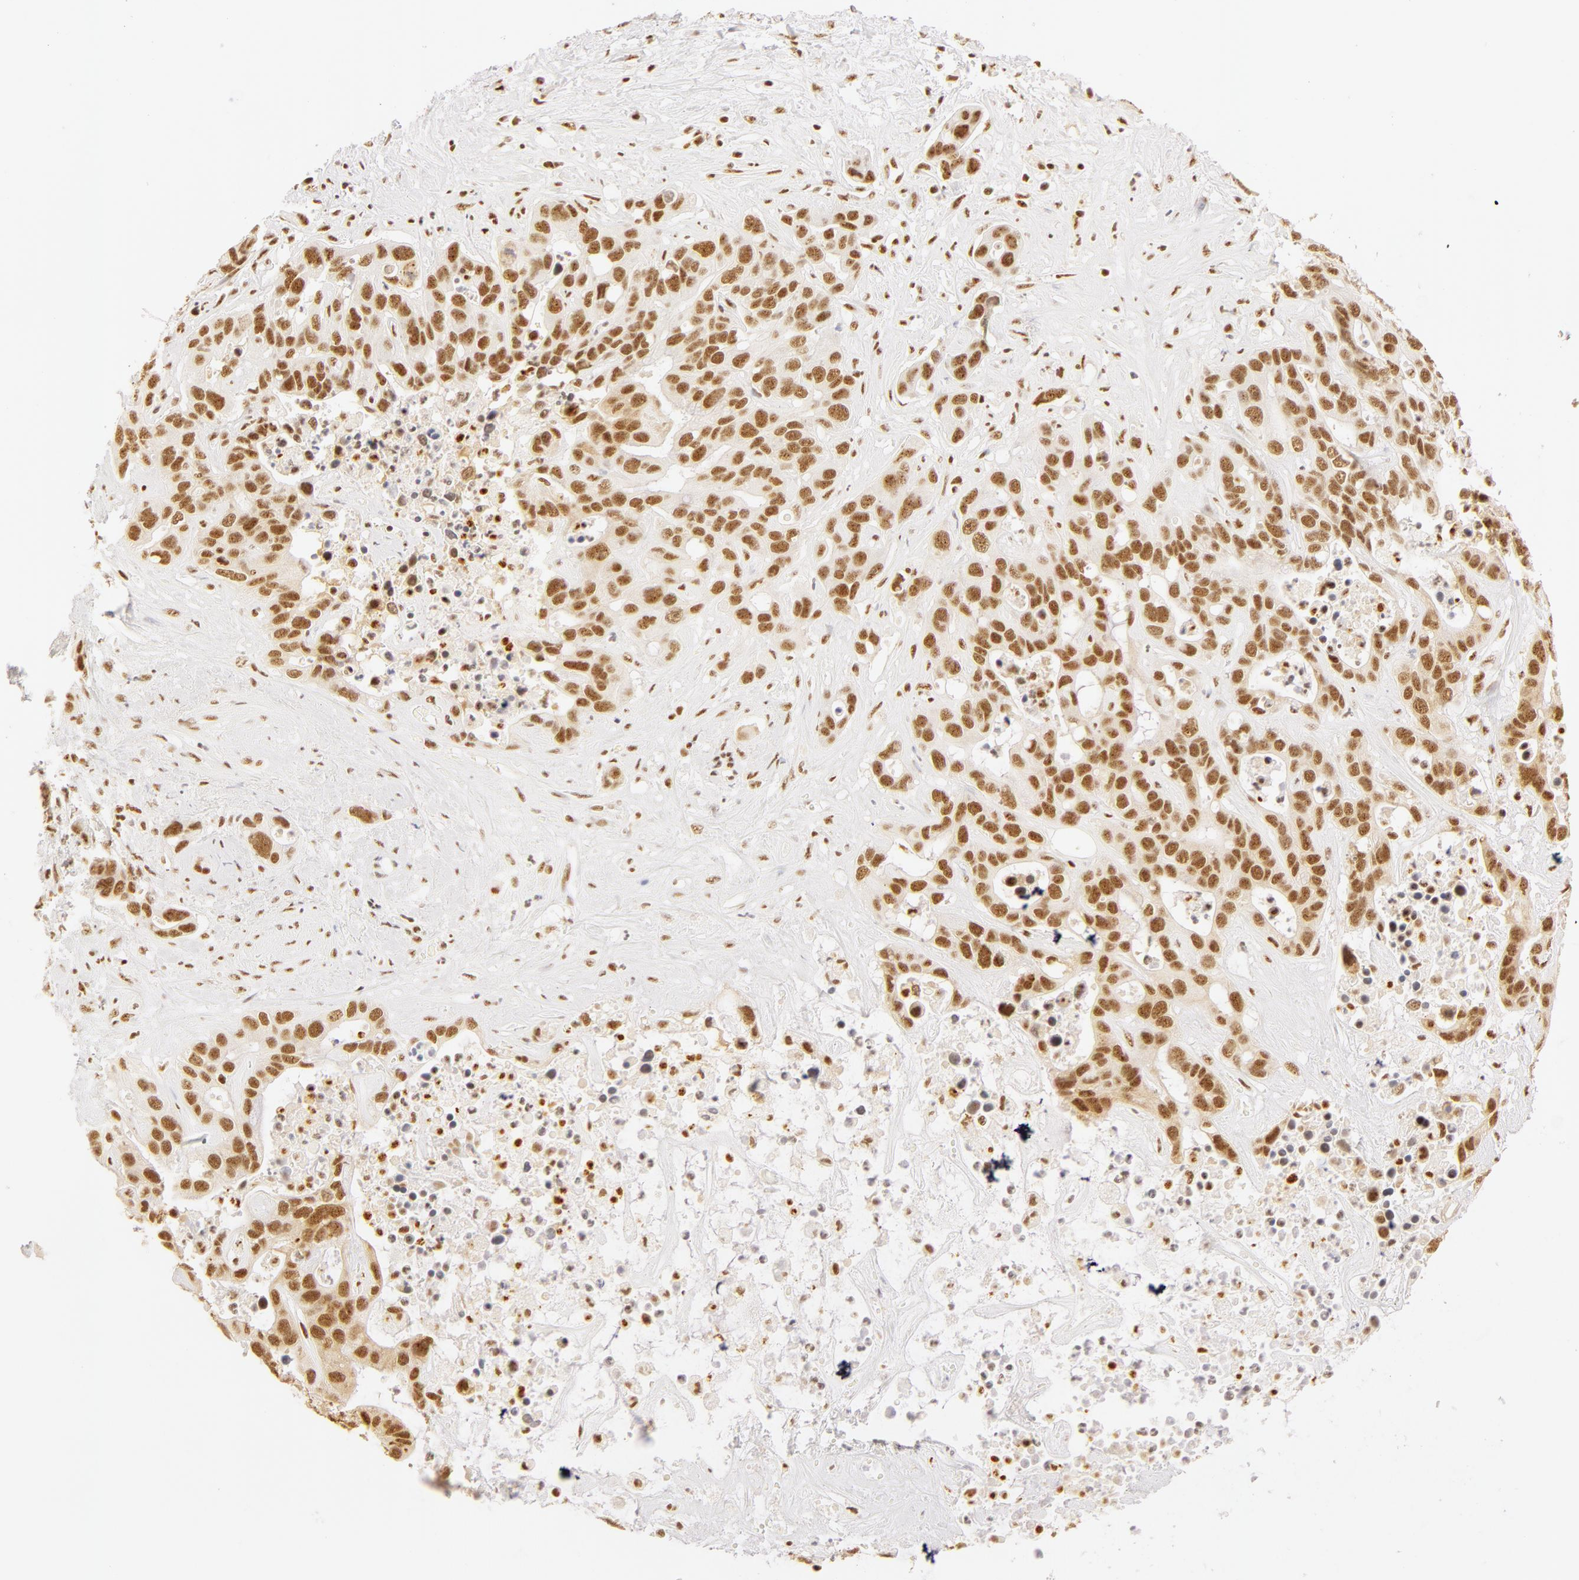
{"staining": {"intensity": "moderate", "quantity": ">75%", "location": "nuclear"}, "tissue": "liver cancer", "cell_type": "Tumor cells", "image_type": "cancer", "snomed": [{"axis": "morphology", "description": "Cholangiocarcinoma"}, {"axis": "topography", "description": "Liver"}], "caption": "Tumor cells demonstrate medium levels of moderate nuclear positivity in approximately >75% of cells in human liver cancer. The staining was performed using DAB to visualize the protein expression in brown, while the nuclei were stained in blue with hematoxylin (Magnification: 20x).", "gene": "RBM39", "patient": {"sex": "female", "age": 65}}